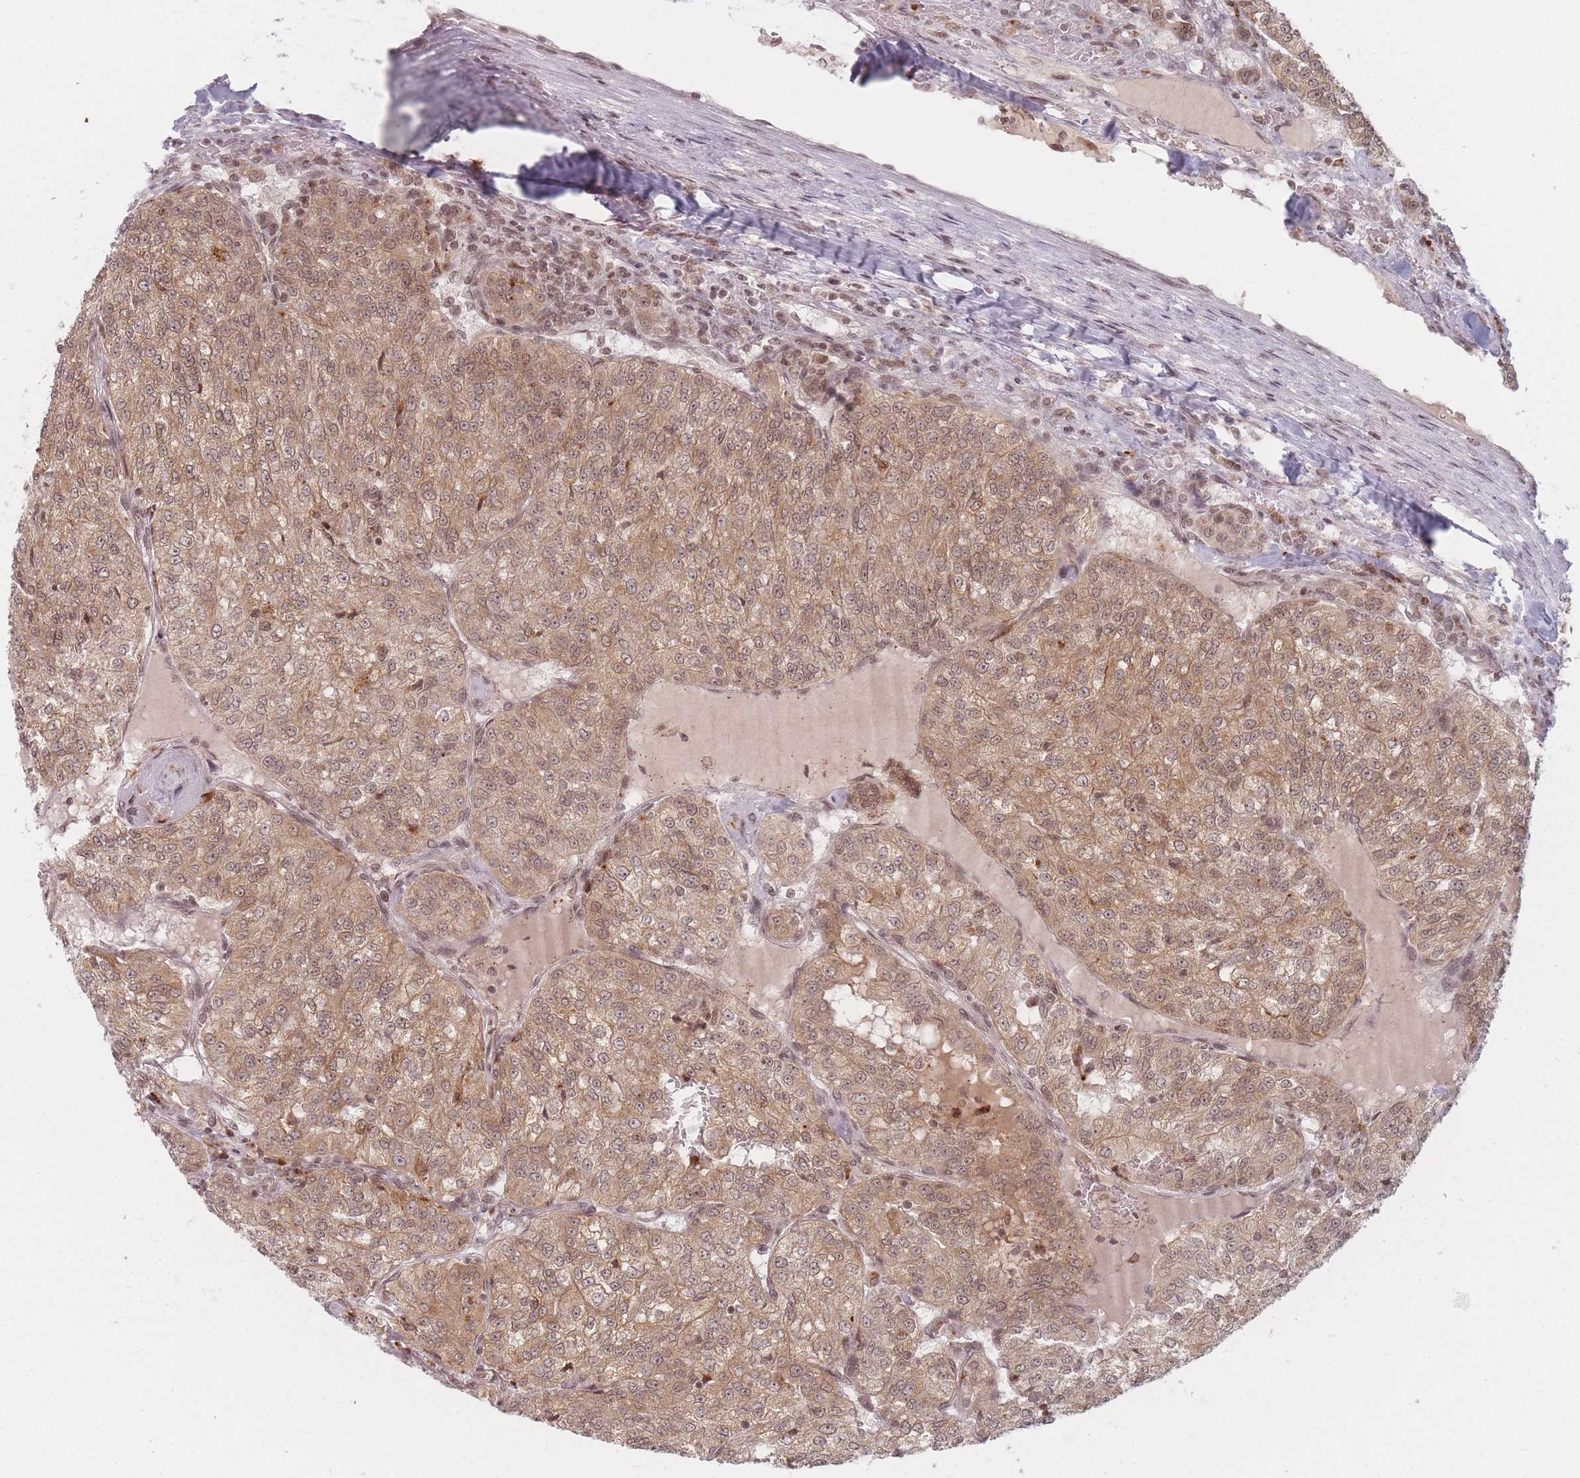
{"staining": {"intensity": "moderate", "quantity": ">75%", "location": "cytoplasmic/membranous,nuclear"}, "tissue": "renal cancer", "cell_type": "Tumor cells", "image_type": "cancer", "snomed": [{"axis": "morphology", "description": "Adenocarcinoma, NOS"}, {"axis": "topography", "description": "Kidney"}], "caption": "Brown immunohistochemical staining in human renal cancer (adenocarcinoma) displays moderate cytoplasmic/membranous and nuclear staining in about >75% of tumor cells.", "gene": "SPATA45", "patient": {"sex": "female", "age": 63}}